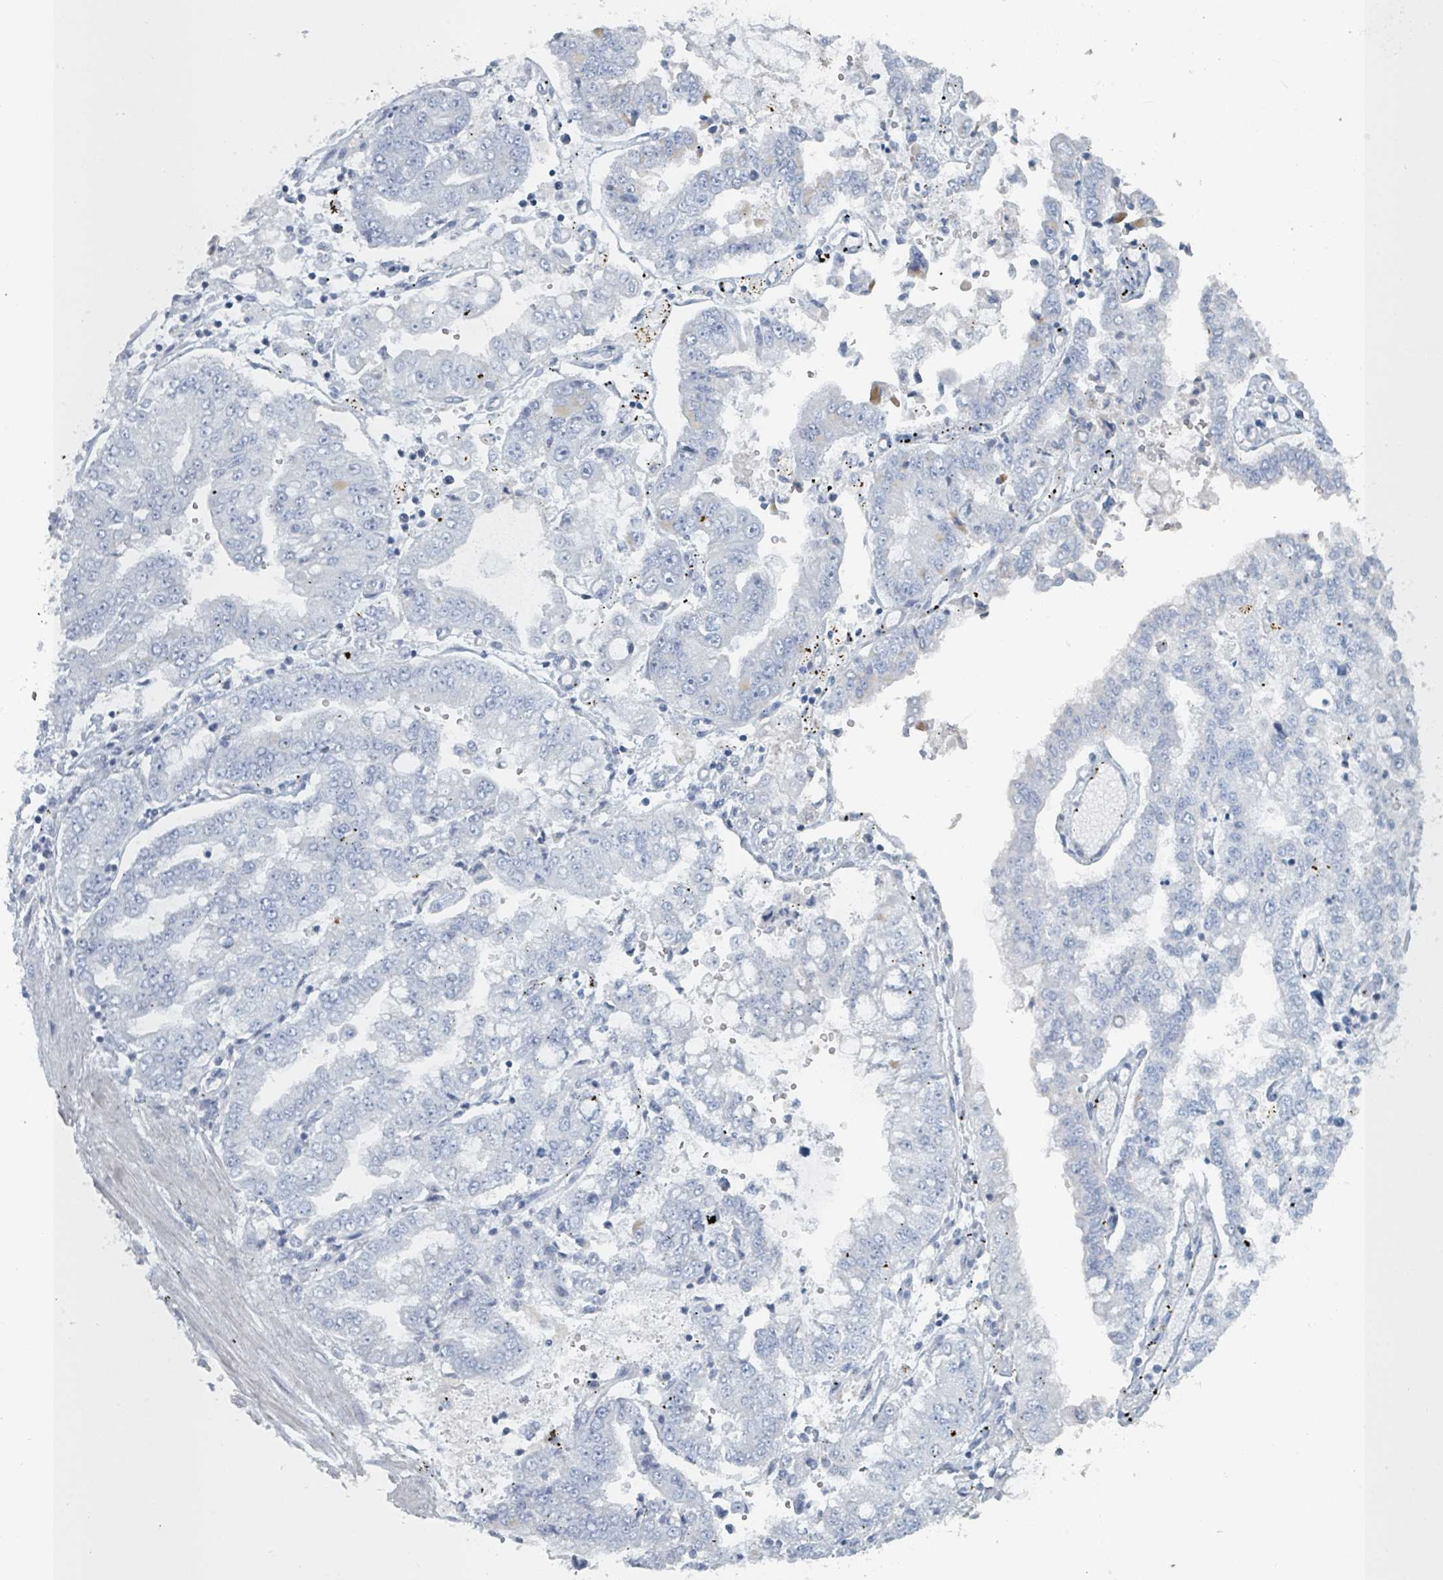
{"staining": {"intensity": "negative", "quantity": "none", "location": "none"}, "tissue": "stomach cancer", "cell_type": "Tumor cells", "image_type": "cancer", "snomed": [{"axis": "morphology", "description": "Adenocarcinoma, NOS"}, {"axis": "topography", "description": "Stomach"}], "caption": "An immunohistochemistry (IHC) micrograph of adenocarcinoma (stomach) is shown. There is no staining in tumor cells of adenocarcinoma (stomach).", "gene": "HEATR5A", "patient": {"sex": "male", "age": 76}}